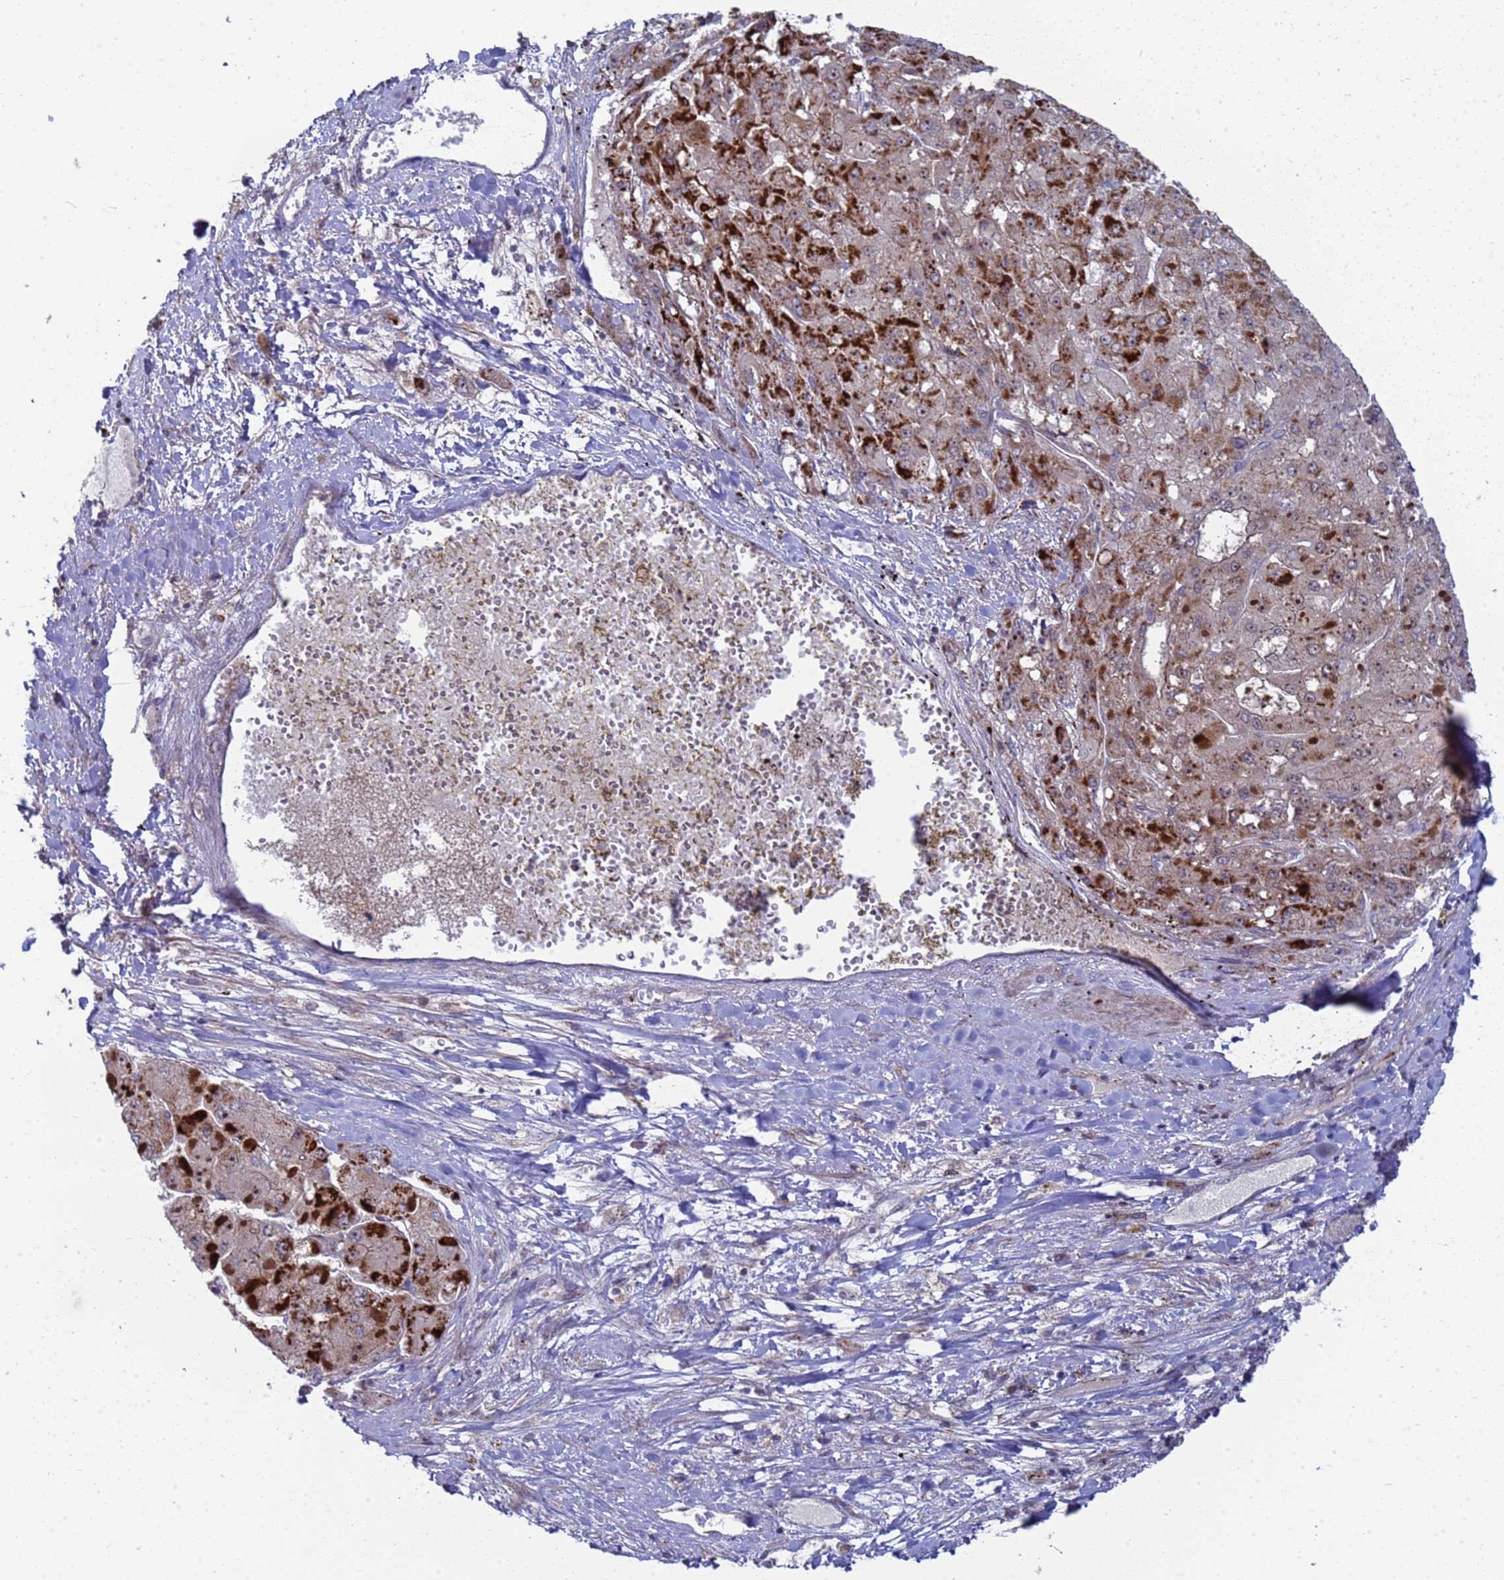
{"staining": {"intensity": "strong", "quantity": "25%-75%", "location": "cytoplasmic/membranous"}, "tissue": "liver cancer", "cell_type": "Tumor cells", "image_type": "cancer", "snomed": [{"axis": "morphology", "description": "Carcinoma, Hepatocellular, NOS"}, {"axis": "topography", "description": "Liver"}], "caption": "Hepatocellular carcinoma (liver) was stained to show a protein in brown. There is high levels of strong cytoplasmic/membranous positivity in about 25%-75% of tumor cells. The staining is performed using DAB (3,3'-diaminobenzidine) brown chromogen to label protein expression. The nuclei are counter-stained blue using hematoxylin.", "gene": "ENOSF1", "patient": {"sex": "female", "age": 73}}